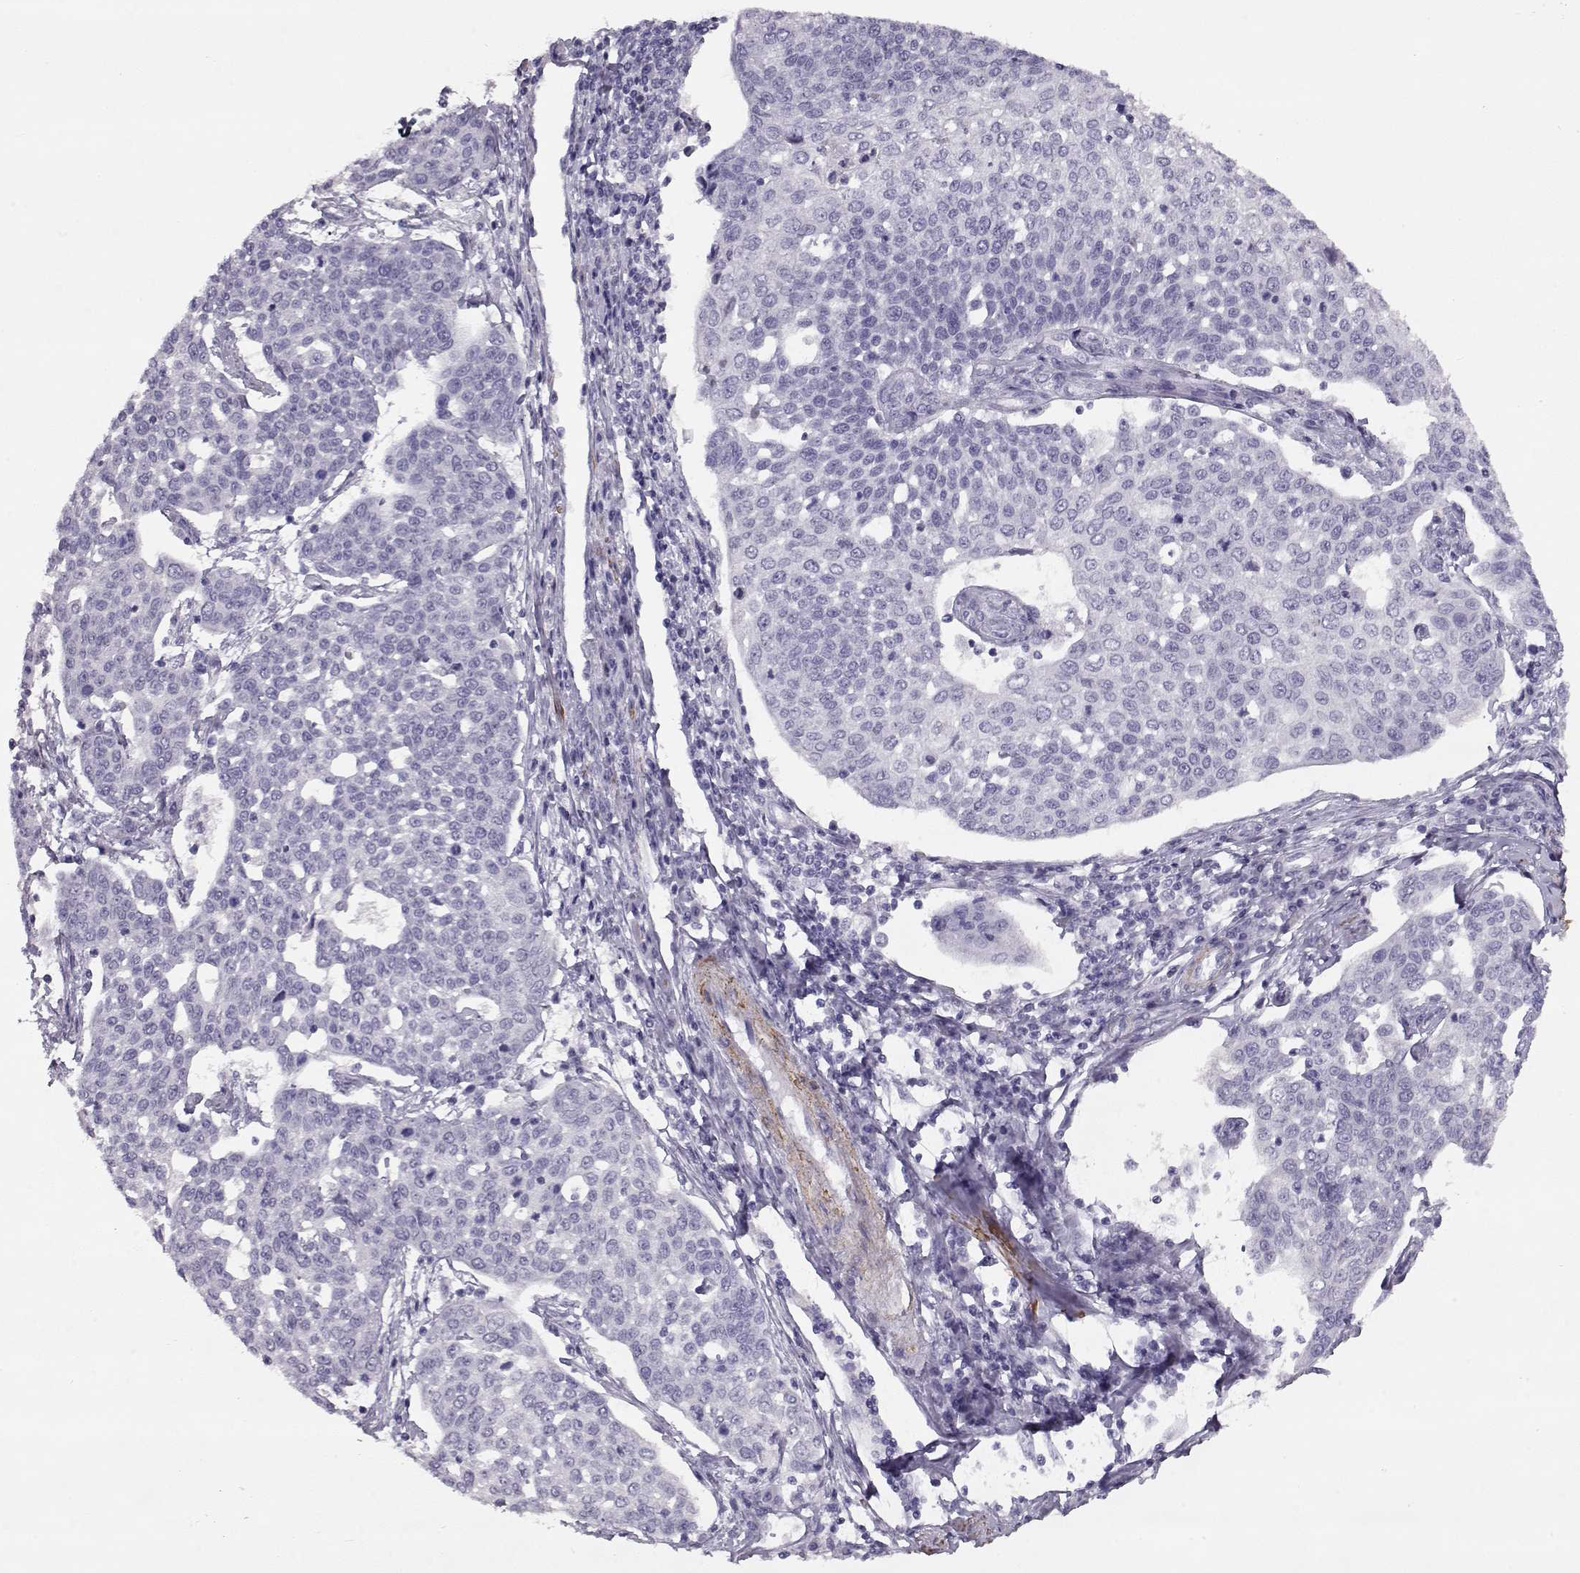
{"staining": {"intensity": "negative", "quantity": "none", "location": "none"}, "tissue": "cervical cancer", "cell_type": "Tumor cells", "image_type": "cancer", "snomed": [{"axis": "morphology", "description": "Squamous cell carcinoma, NOS"}, {"axis": "topography", "description": "Cervix"}], "caption": "Immunohistochemistry histopathology image of human squamous cell carcinoma (cervical) stained for a protein (brown), which demonstrates no staining in tumor cells.", "gene": "SLITRK3", "patient": {"sex": "female", "age": 34}}